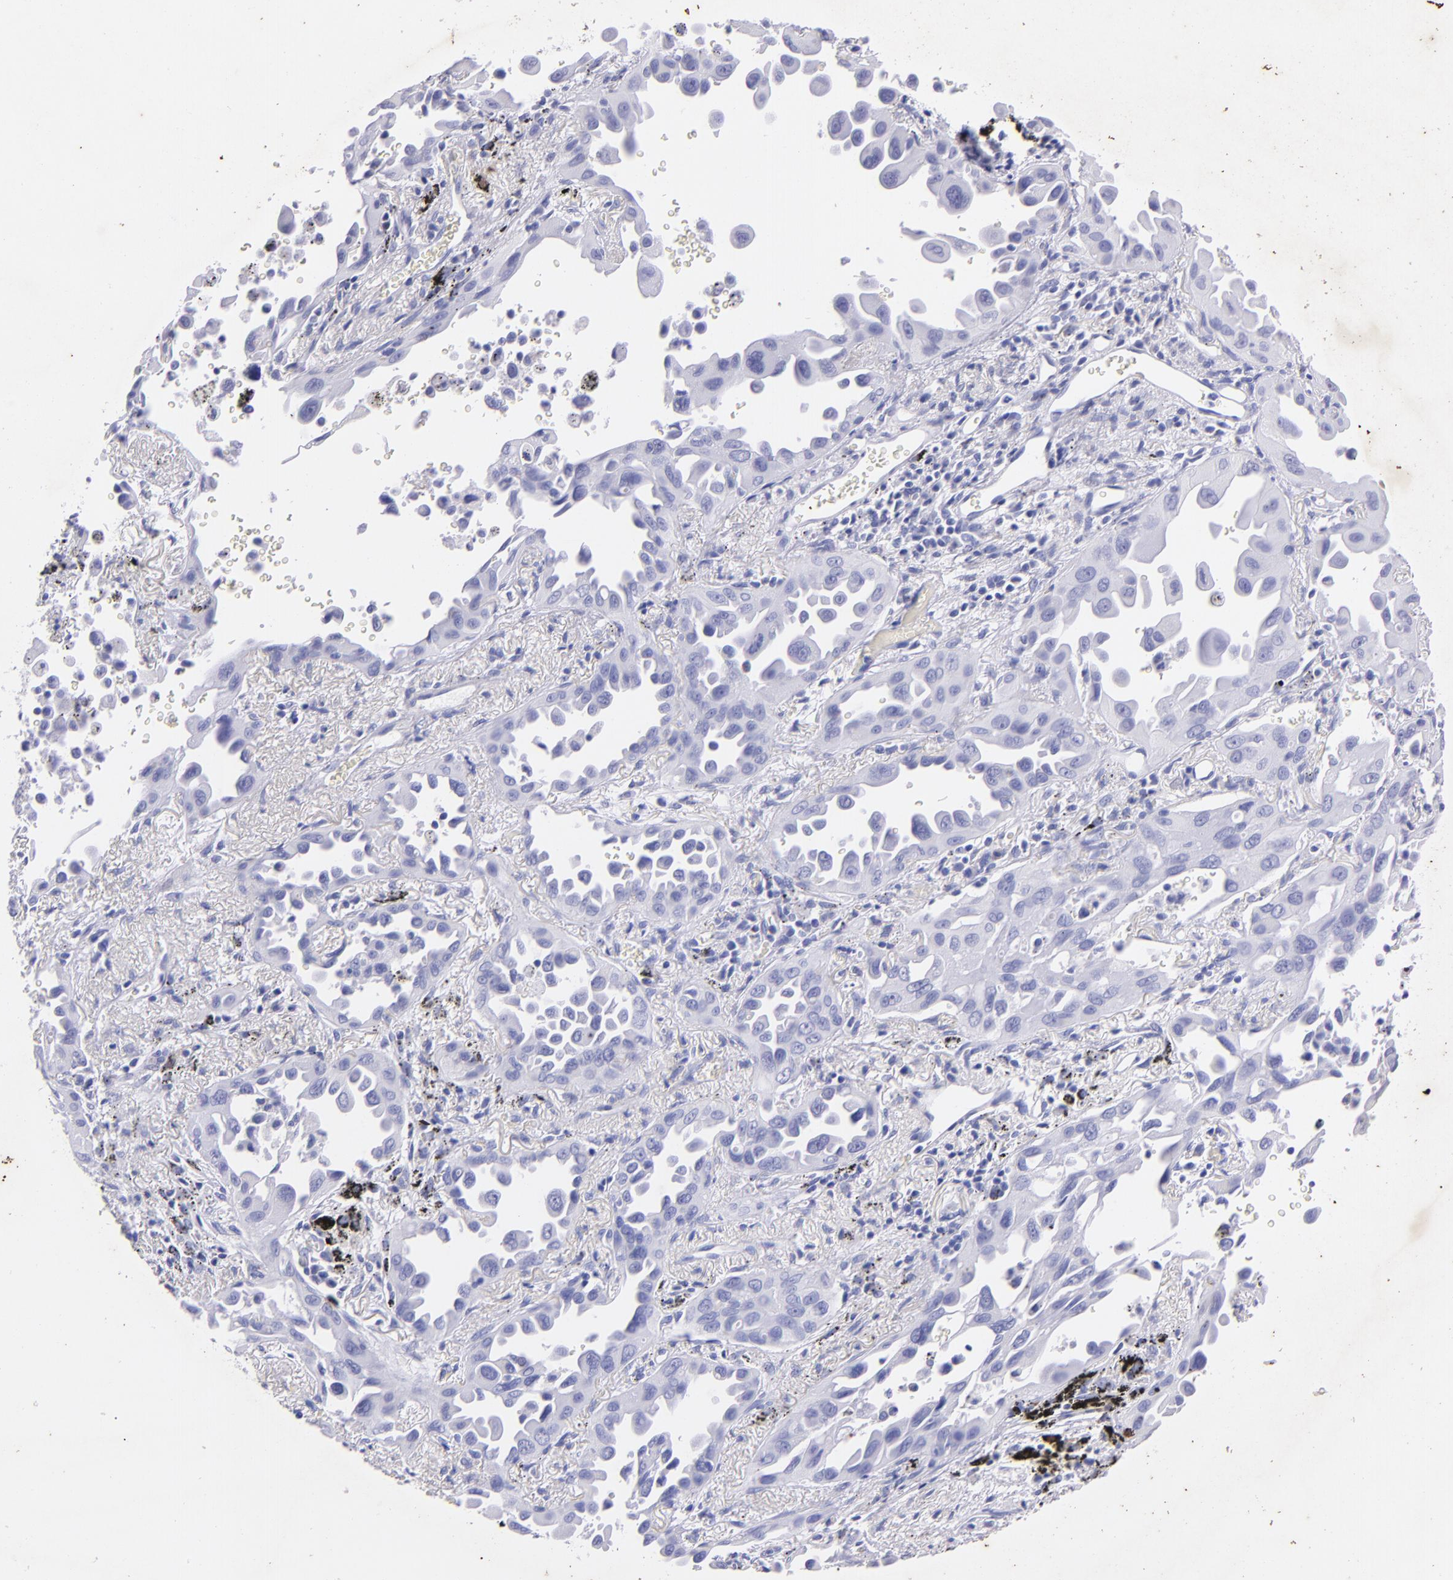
{"staining": {"intensity": "negative", "quantity": "none", "location": "none"}, "tissue": "lung cancer", "cell_type": "Tumor cells", "image_type": "cancer", "snomed": [{"axis": "morphology", "description": "Adenocarcinoma, NOS"}, {"axis": "topography", "description": "Lung"}], "caption": "Tumor cells are negative for protein expression in human adenocarcinoma (lung).", "gene": "UCHL1", "patient": {"sex": "male", "age": 68}}